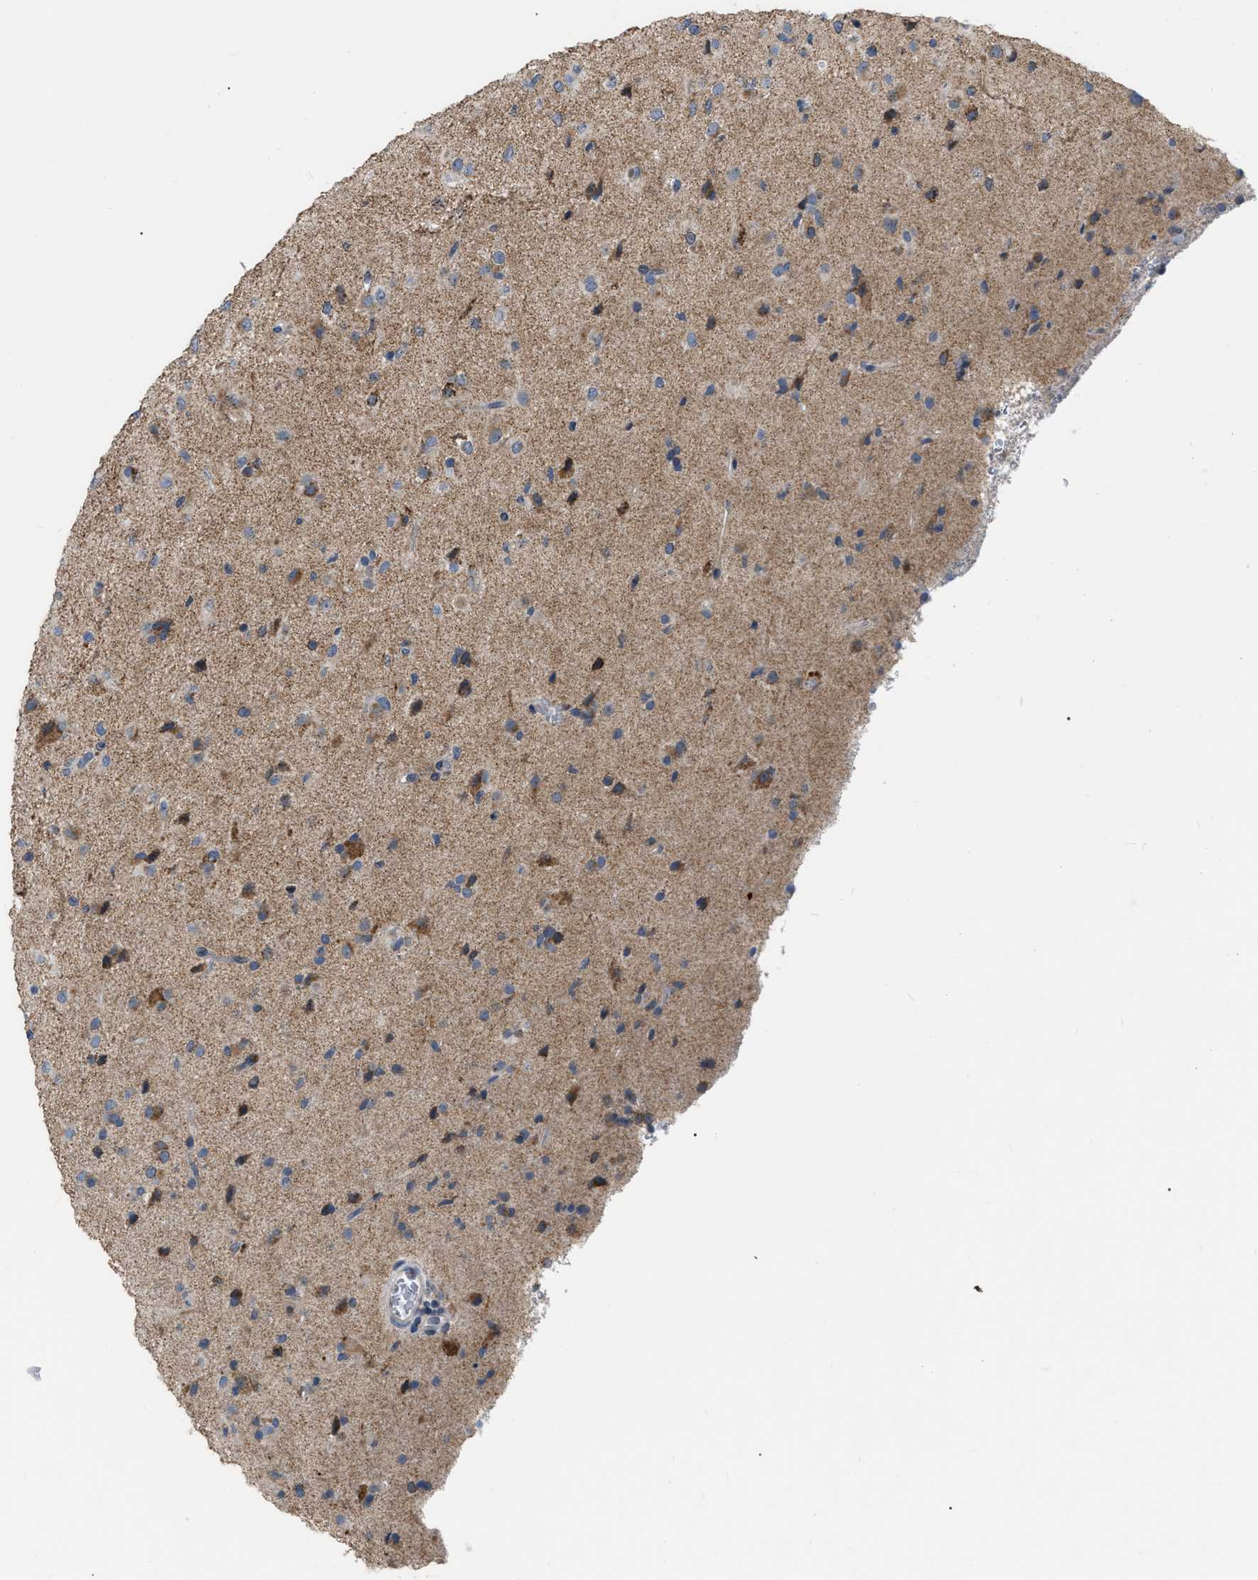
{"staining": {"intensity": "moderate", "quantity": "<25%", "location": "cytoplasmic/membranous"}, "tissue": "glioma", "cell_type": "Tumor cells", "image_type": "cancer", "snomed": [{"axis": "morphology", "description": "Glioma, malignant, Low grade"}, {"axis": "topography", "description": "Brain"}], "caption": "Malignant glioma (low-grade) stained with immunohistochemistry (IHC) displays moderate cytoplasmic/membranous expression in about <25% of tumor cells.", "gene": "DDX56", "patient": {"sex": "male", "age": 65}}